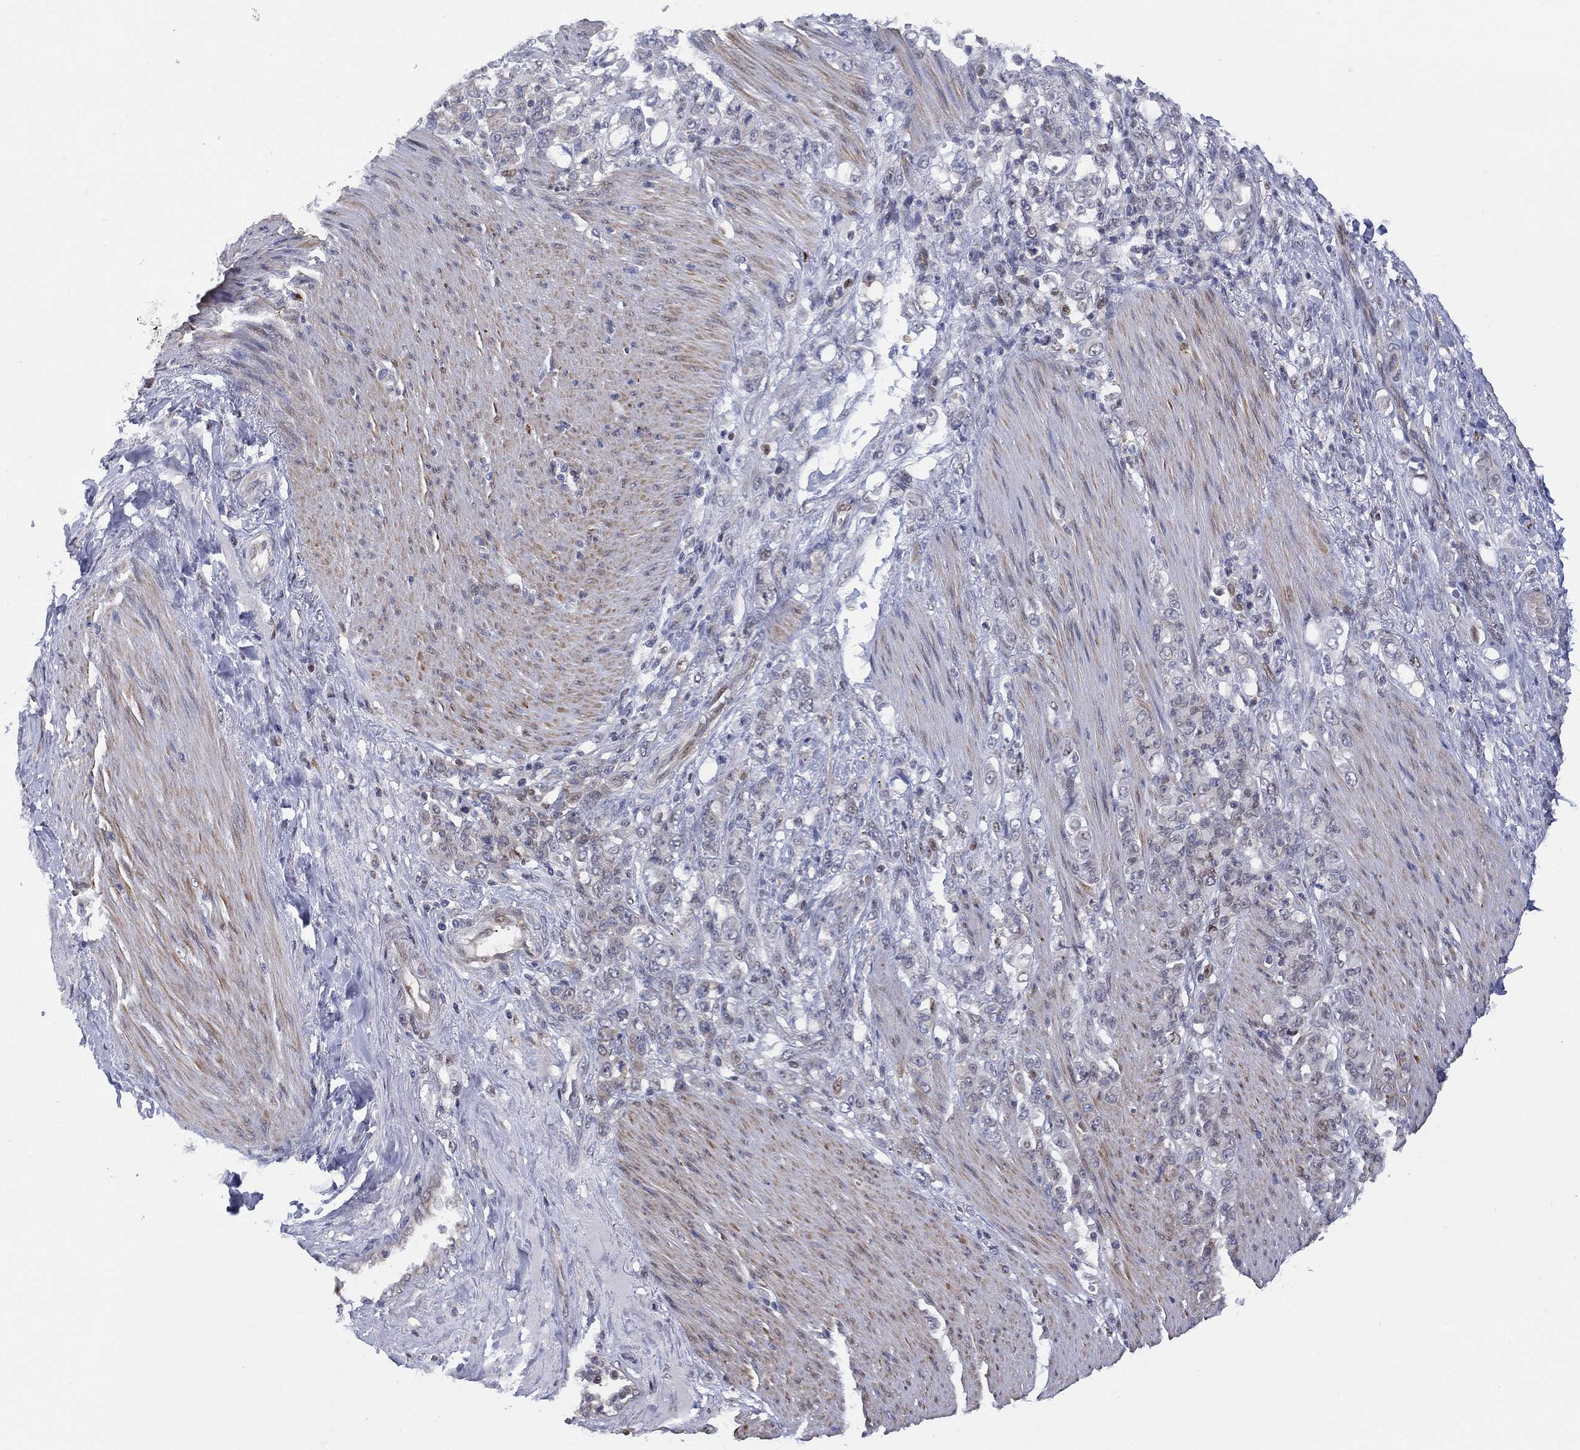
{"staining": {"intensity": "negative", "quantity": "none", "location": "none"}, "tissue": "stomach cancer", "cell_type": "Tumor cells", "image_type": "cancer", "snomed": [{"axis": "morphology", "description": "Adenocarcinoma, NOS"}, {"axis": "topography", "description": "Stomach"}], "caption": "Immunohistochemistry micrograph of neoplastic tissue: human adenocarcinoma (stomach) stained with DAB (3,3'-diaminobenzidine) reveals no significant protein staining in tumor cells.", "gene": "SLC4A4", "patient": {"sex": "female", "age": 79}}